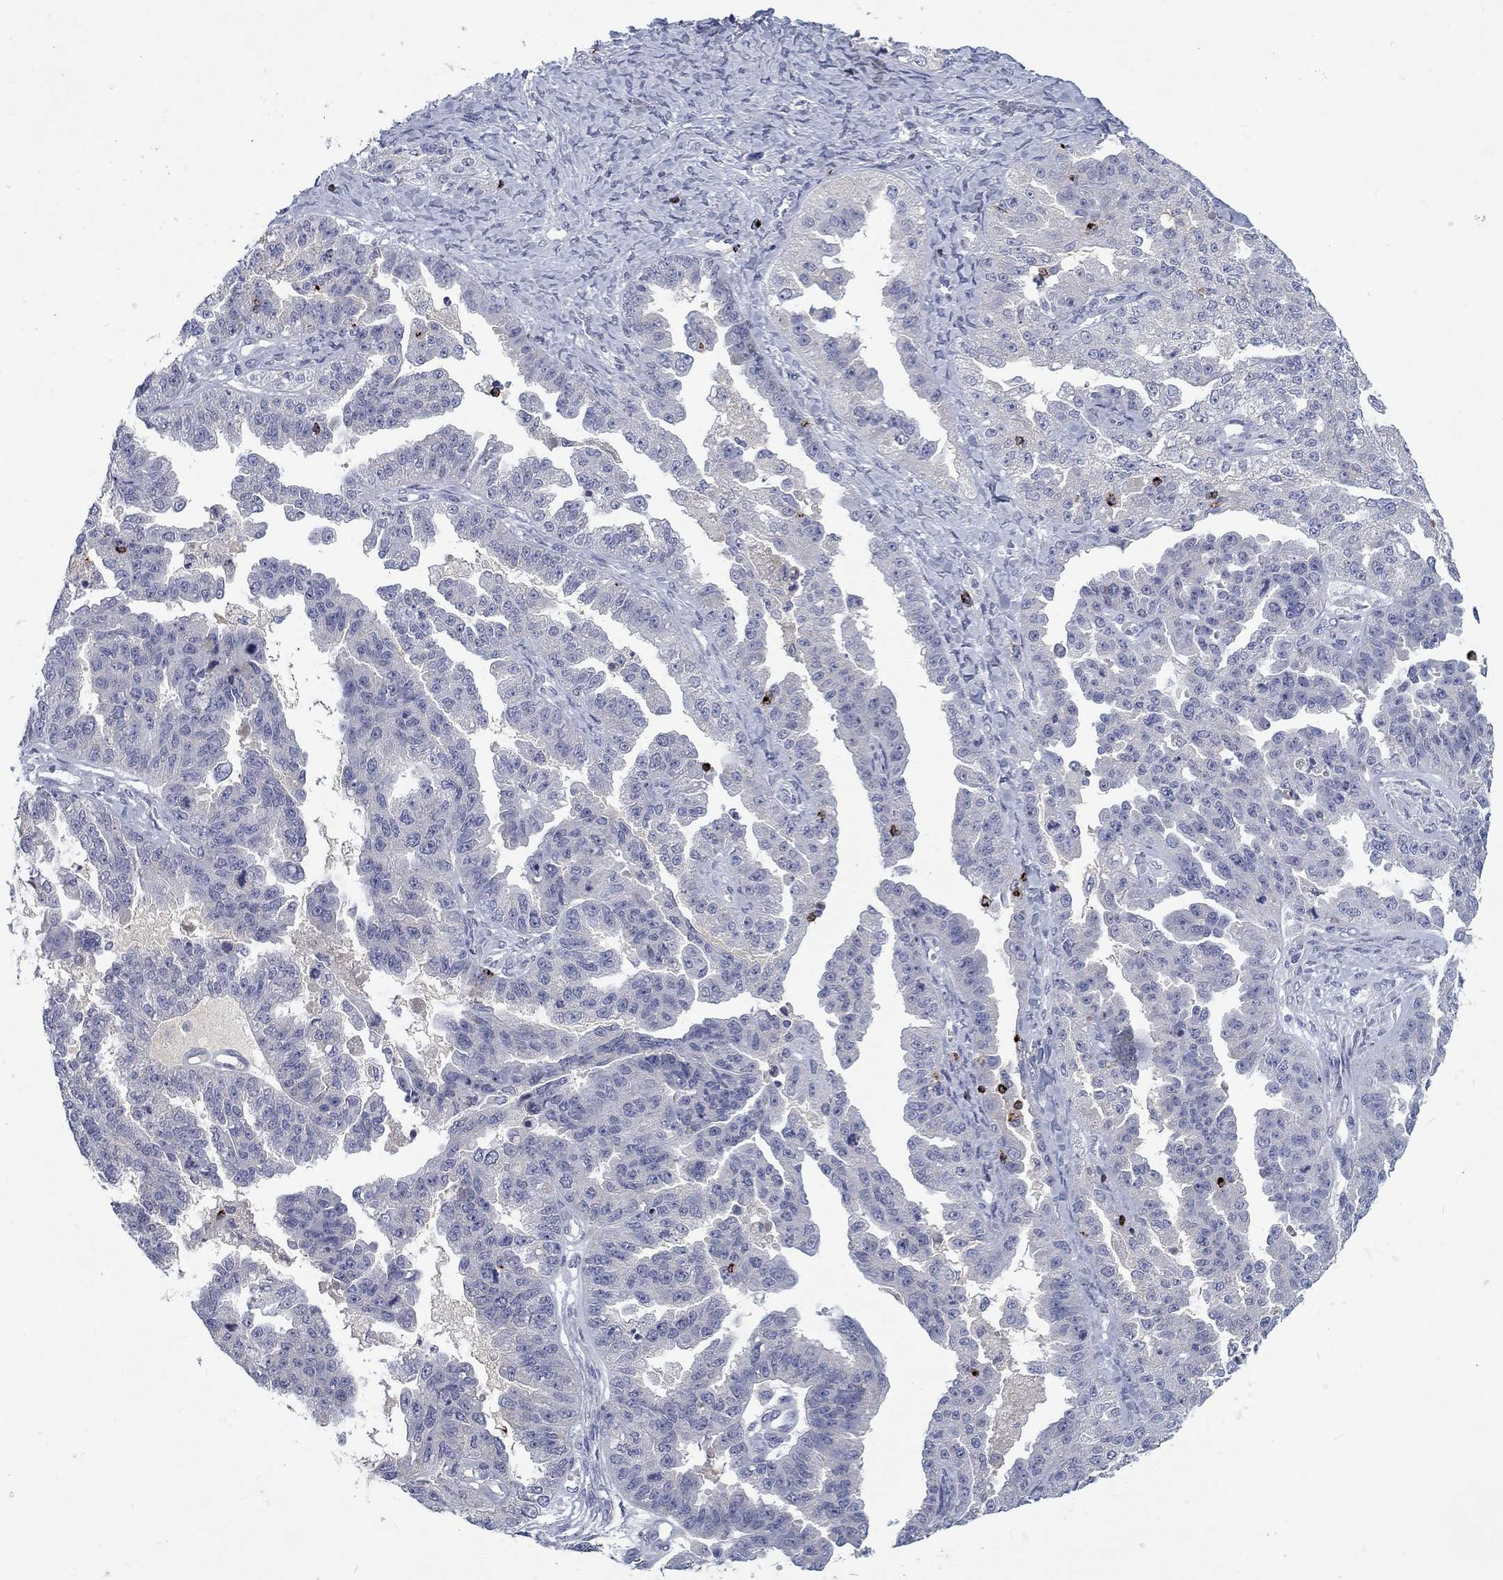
{"staining": {"intensity": "negative", "quantity": "none", "location": "none"}, "tissue": "ovarian cancer", "cell_type": "Tumor cells", "image_type": "cancer", "snomed": [{"axis": "morphology", "description": "Cystadenocarcinoma, serous, NOS"}, {"axis": "topography", "description": "Ovary"}], "caption": "Tumor cells show no significant staining in serous cystadenocarcinoma (ovarian).", "gene": "GZMA", "patient": {"sex": "female", "age": 58}}